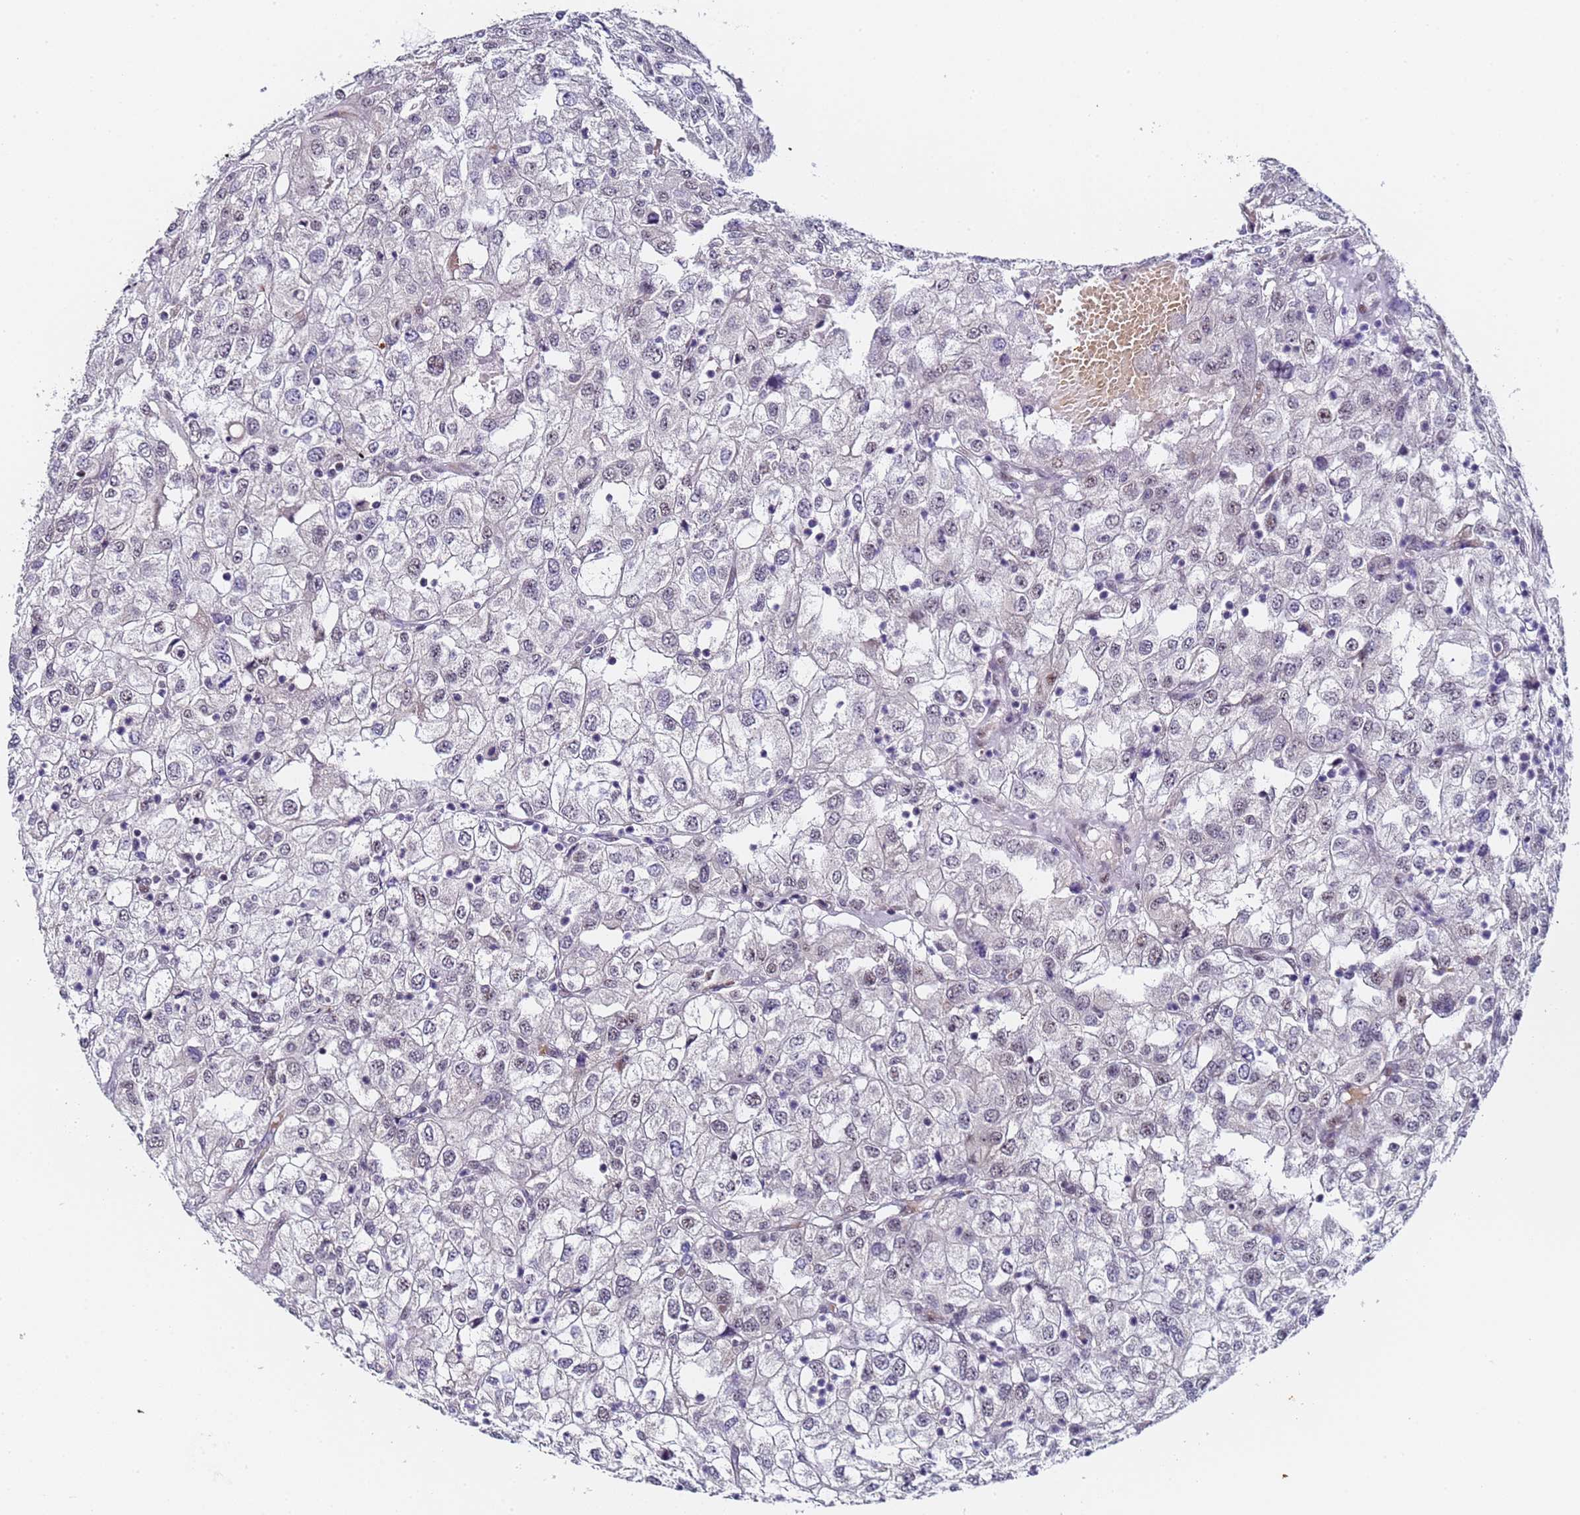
{"staining": {"intensity": "negative", "quantity": "none", "location": "none"}, "tissue": "renal cancer", "cell_type": "Tumor cells", "image_type": "cancer", "snomed": [{"axis": "morphology", "description": "Adenocarcinoma, NOS"}, {"axis": "topography", "description": "Kidney"}], "caption": "Immunohistochemistry of renal adenocarcinoma displays no positivity in tumor cells.", "gene": "FNBP4", "patient": {"sex": "female", "age": 54}}